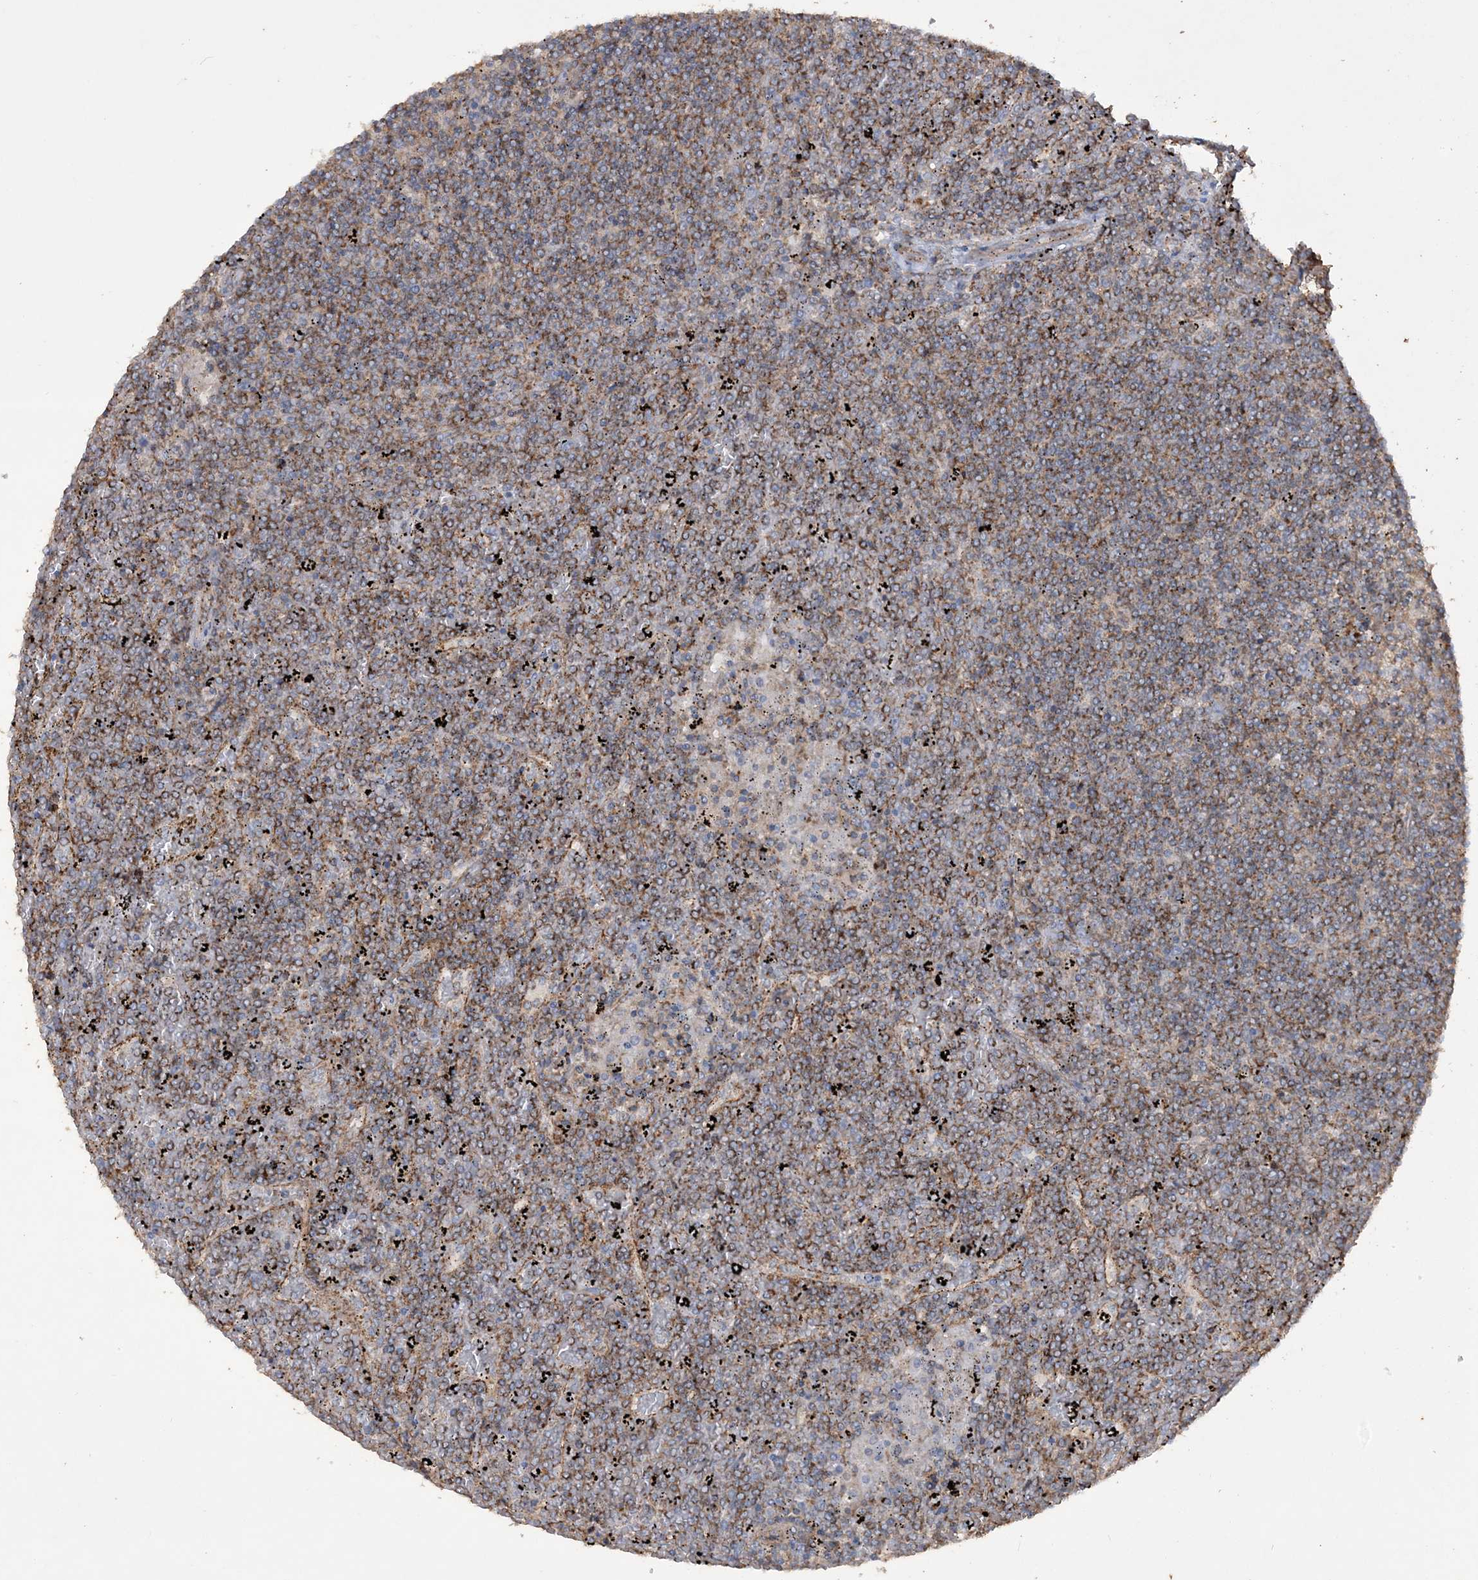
{"staining": {"intensity": "moderate", "quantity": ">75%", "location": "cytoplasmic/membranous"}, "tissue": "lymphoma", "cell_type": "Tumor cells", "image_type": "cancer", "snomed": [{"axis": "morphology", "description": "Malignant lymphoma, non-Hodgkin's type, Low grade"}, {"axis": "topography", "description": "Spleen"}], "caption": "Moderate cytoplasmic/membranous staining is identified in approximately >75% of tumor cells in lymphoma.", "gene": "TTC7A", "patient": {"sex": "female", "age": 19}}